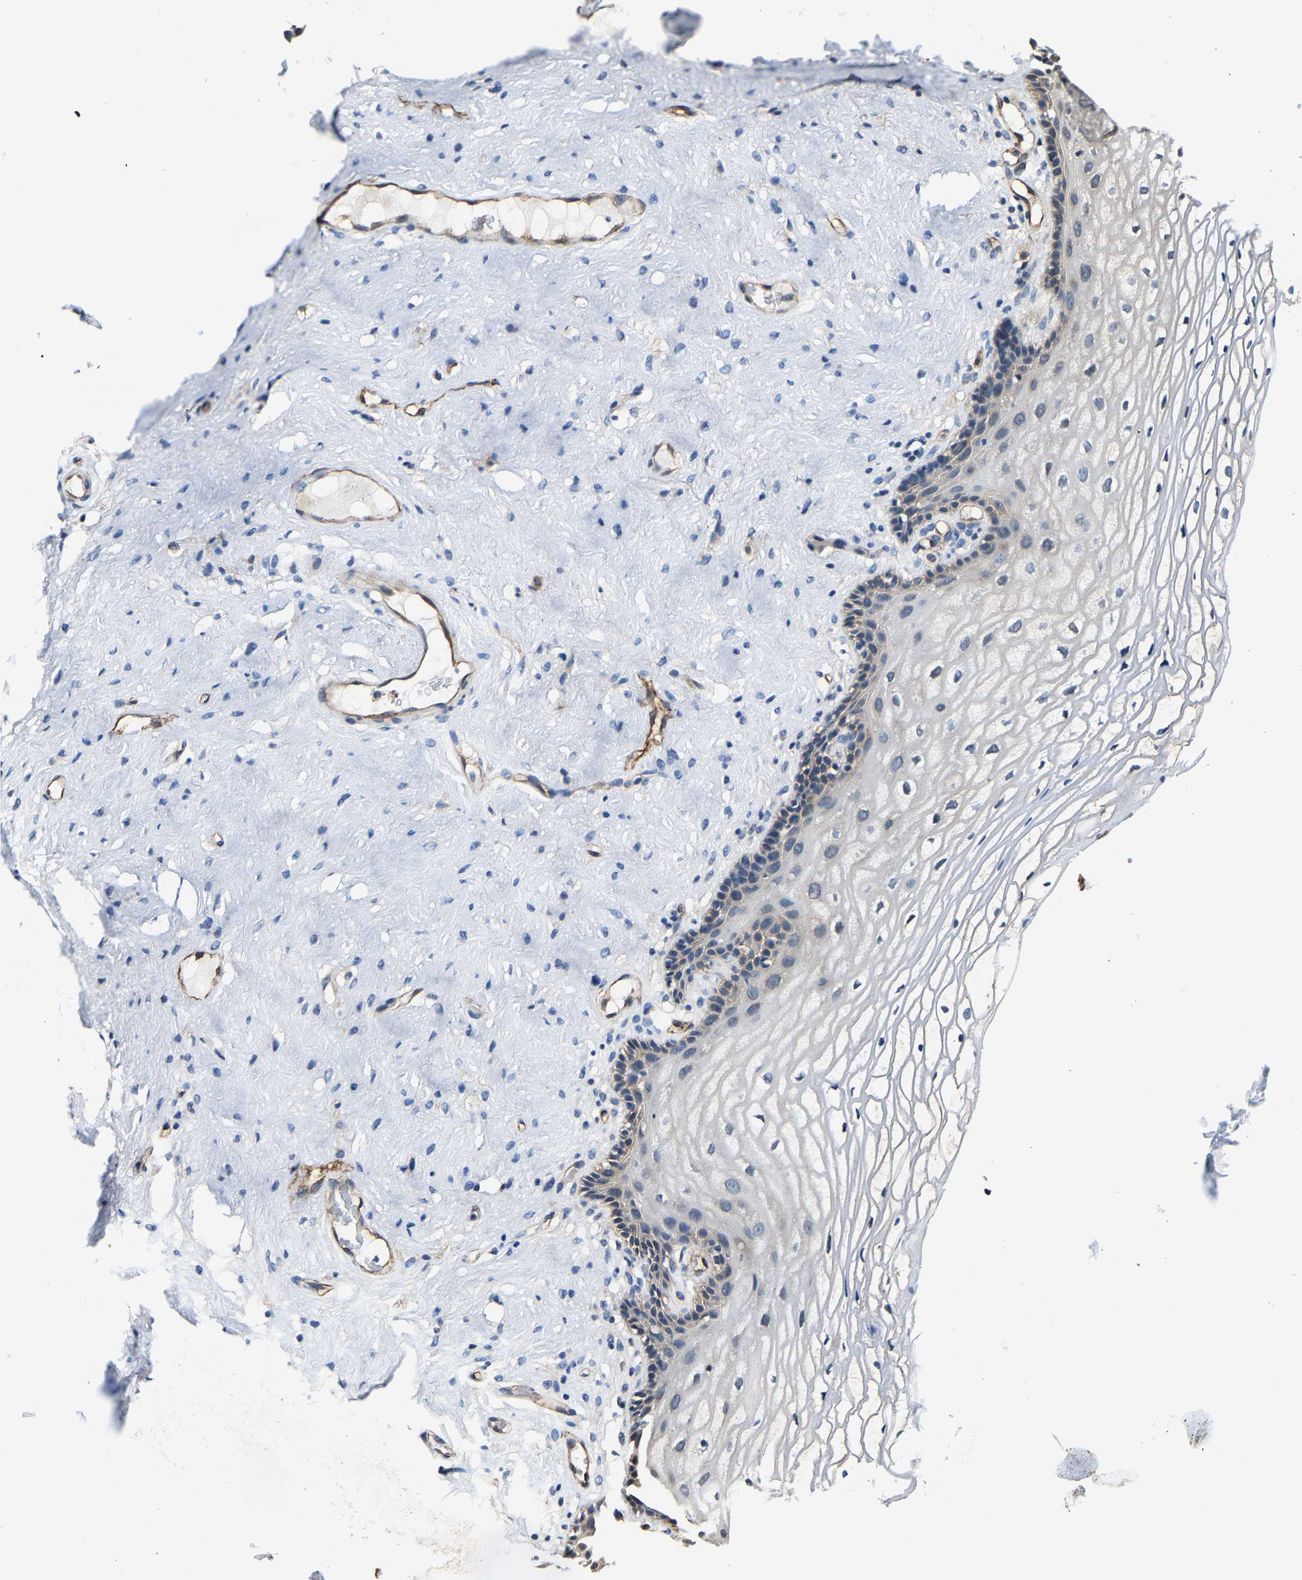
{"staining": {"intensity": "weak", "quantity": "<25%", "location": "cytoplasmic/membranous"}, "tissue": "vagina", "cell_type": "Squamous epithelial cells", "image_type": "normal", "snomed": [{"axis": "morphology", "description": "Normal tissue, NOS"}, {"axis": "morphology", "description": "Adenocarcinoma, NOS"}, {"axis": "topography", "description": "Rectum"}, {"axis": "topography", "description": "Vagina"}], "caption": "Photomicrograph shows no significant protein expression in squamous epithelial cells of unremarkable vagina.", "gene": "GFRA3", "patient": {"sex": "female", "age": 71}}